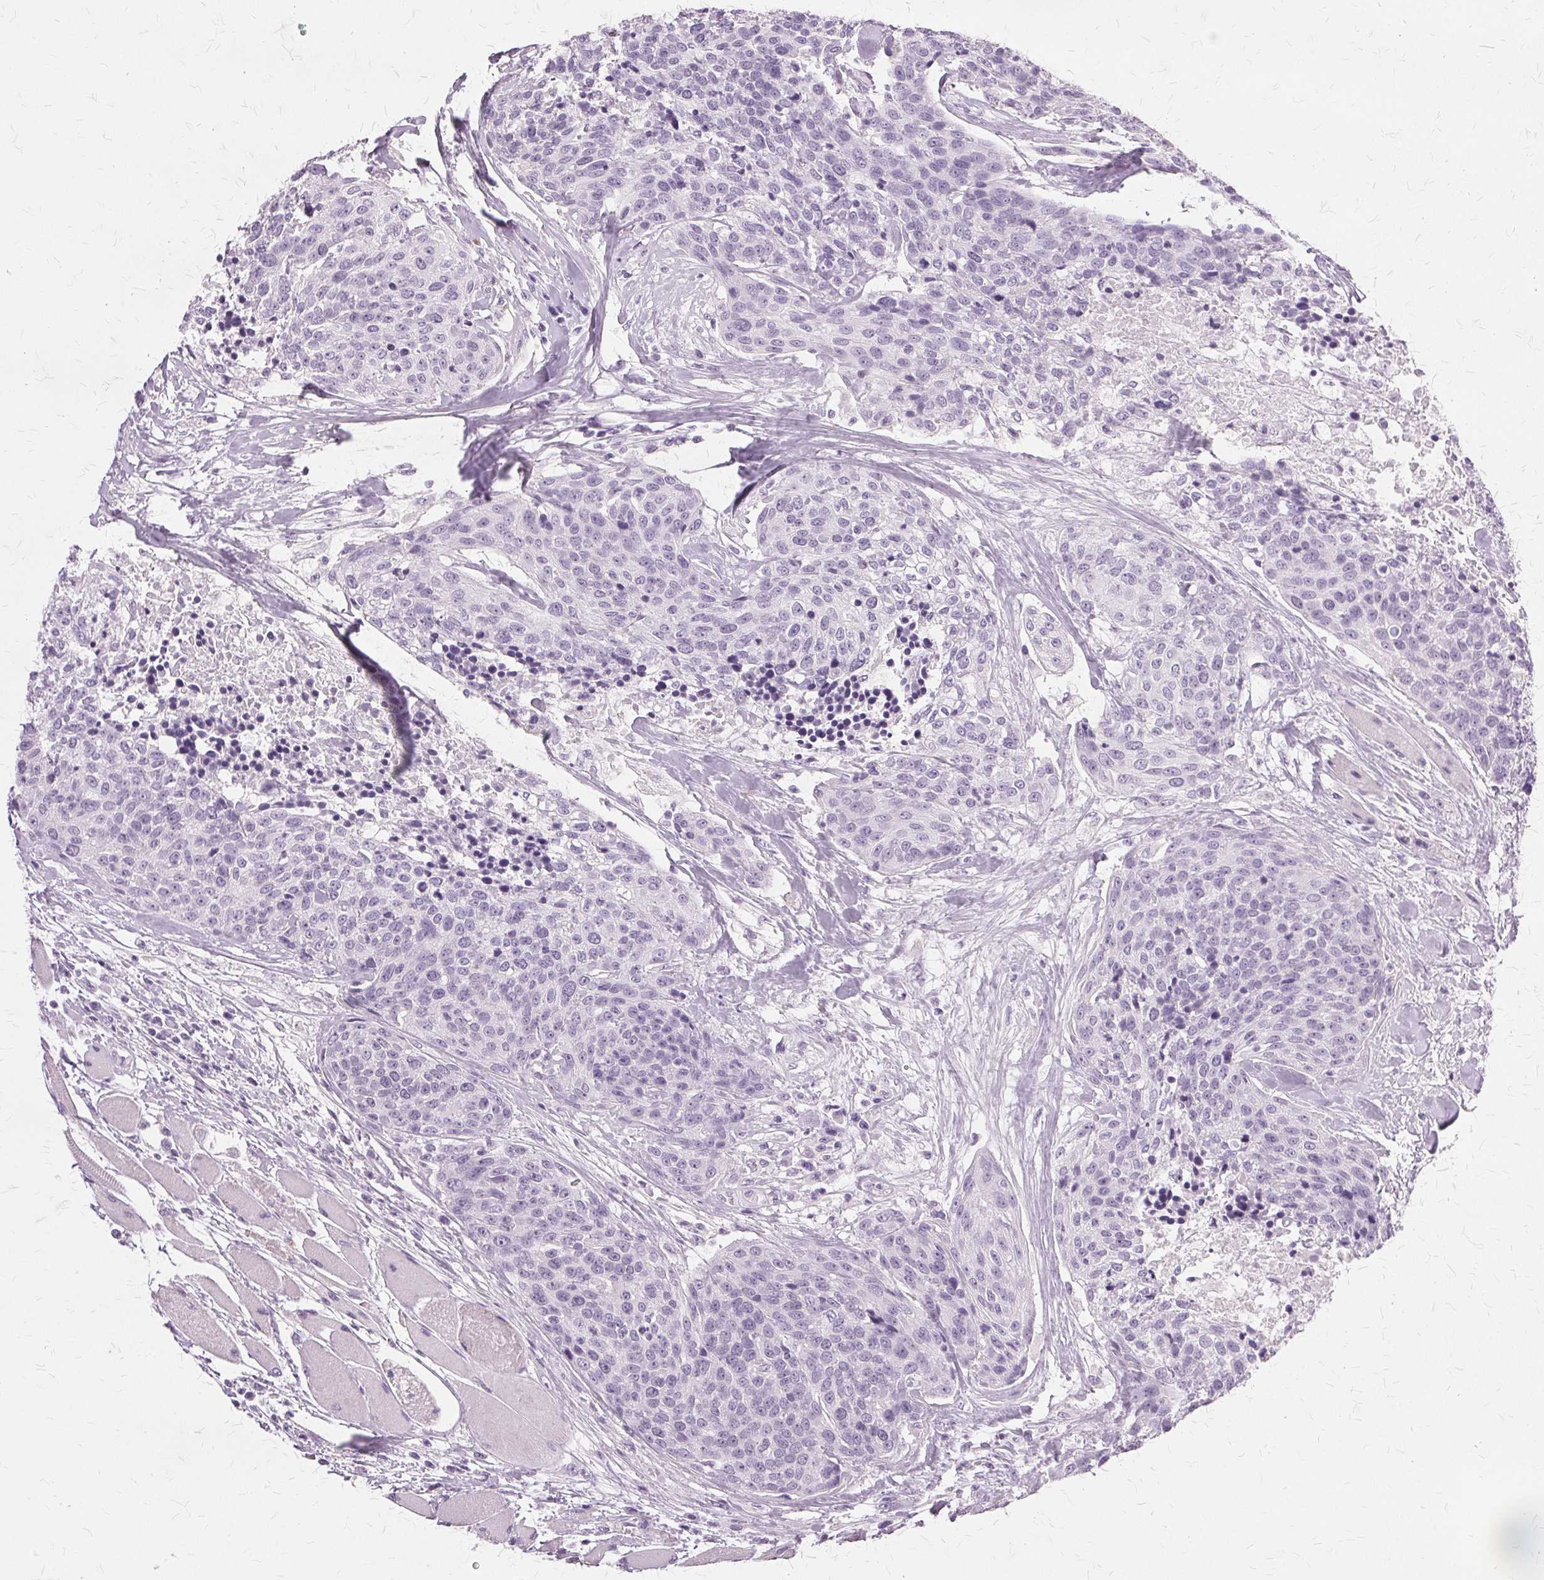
{"staining": {"intensity": "negative", "quantity": "none", "location": "none"}, "tissue": "head and neck cancer", "cell_type": "Tumor cells", "image_type": "cancer", "snomed": [{"axis": "morphology", "description": "Squamous cell carcinoma, NOS"}, {"axis": "topography", "description": "Oral tissue"}, {"axis": "topography", "description": "Head-Neck"}], "caption": "IHC of human head and neck squamous cell carcinoma displays no staining in tumor cells.", "gene": "SLC45A3", "patient": {"sex": "male", "age": 64}}